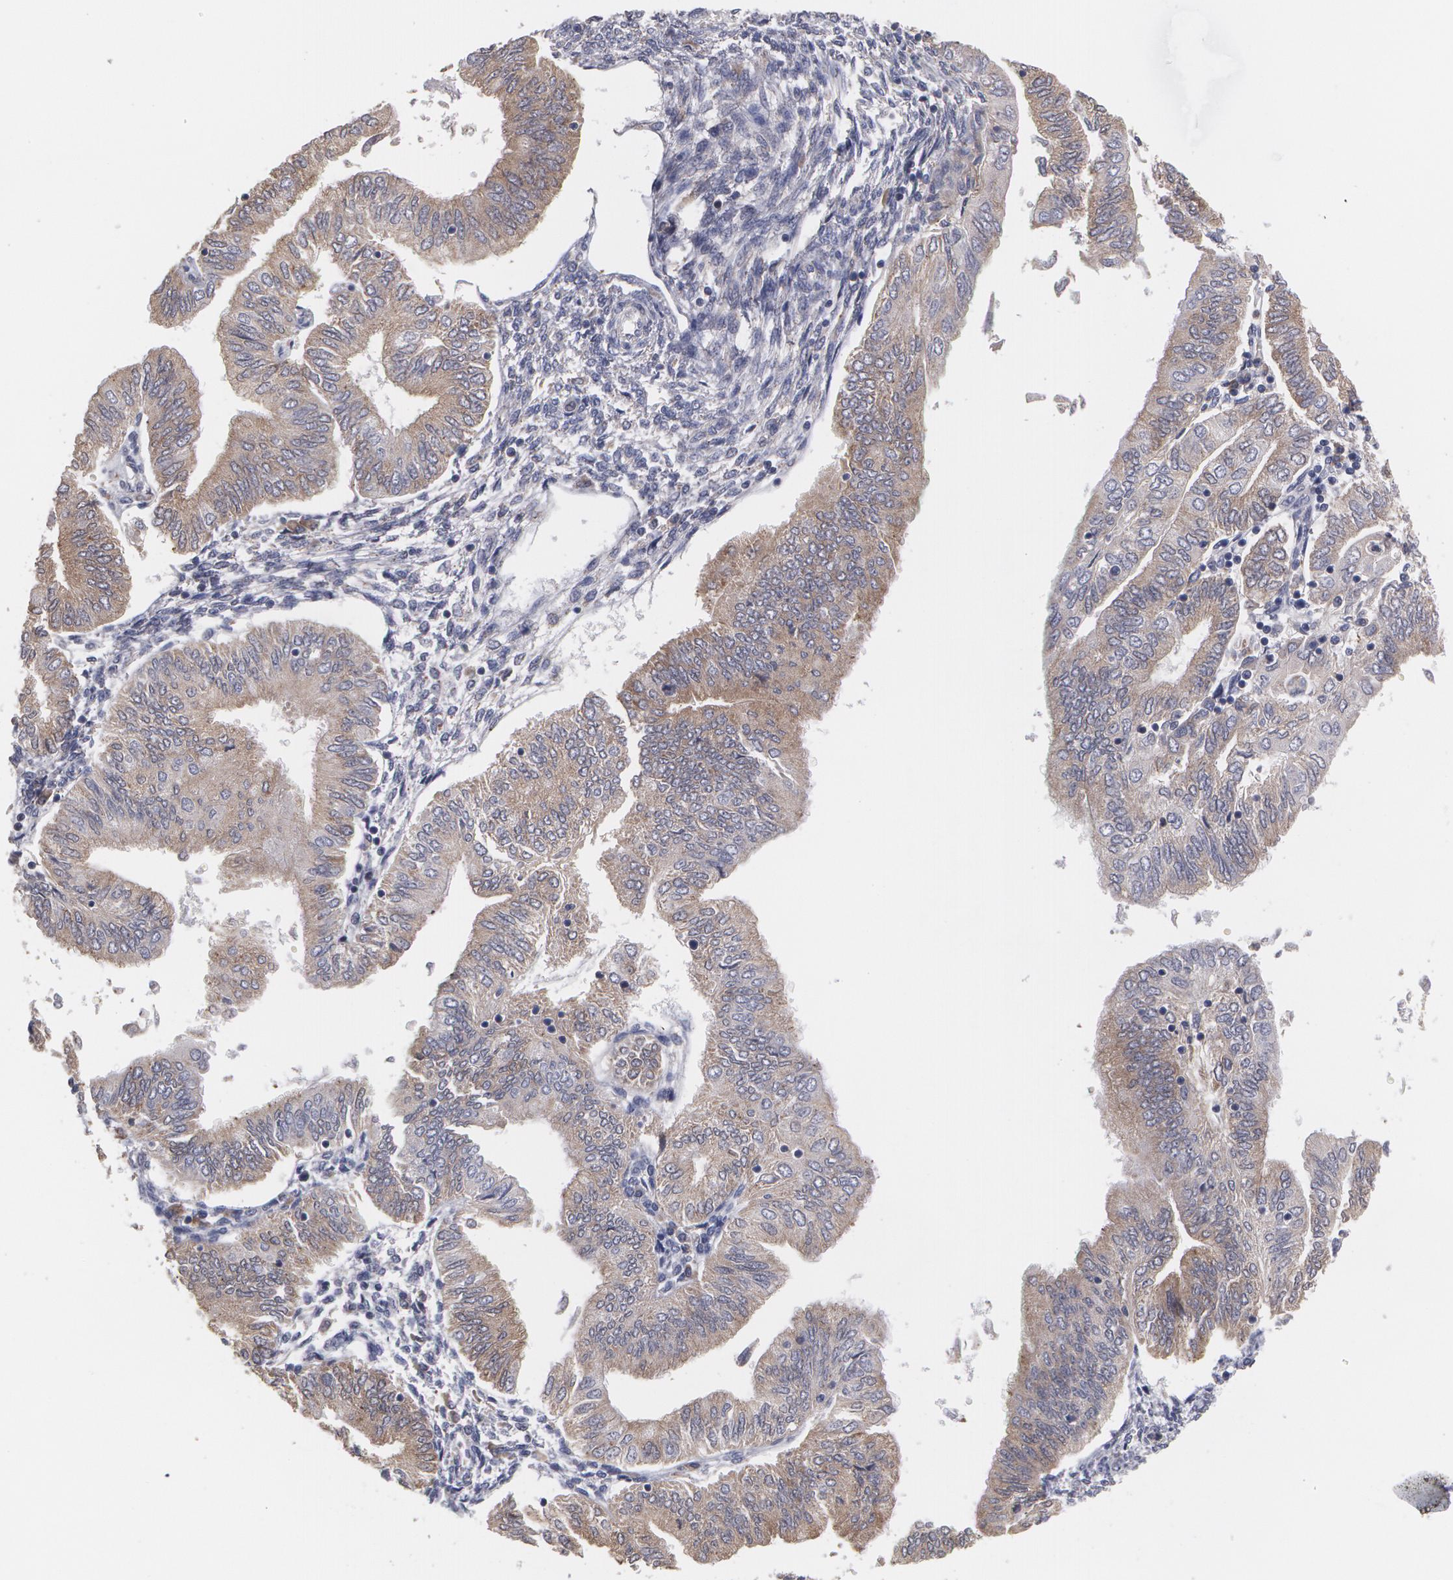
{"staining": {"intensity": "moderate", "quantity": ">75%", "location": "cytoplasmic/membranous"}, "tissue": "endometrial cancer", "cell_type": "Tumor cells", "image_type": "cancer", "snomed": [{"axis": "morphology", "description": "Adenocarcinoma, NOS"}, {"axis": "topography", "description": "Endometrium"}], "caption": "An image of human endometrial adenocarcinoma stained for a protein displays moderate cytoplasmic/membranous brown staining in tumor cells. The protein is stained brown, and the nuclei are stained in blue (DAB IHC with brightfield microscopy, high magnification).", "gene": "MTHFD1", "patient": {"sex": "female", "age": 51}}